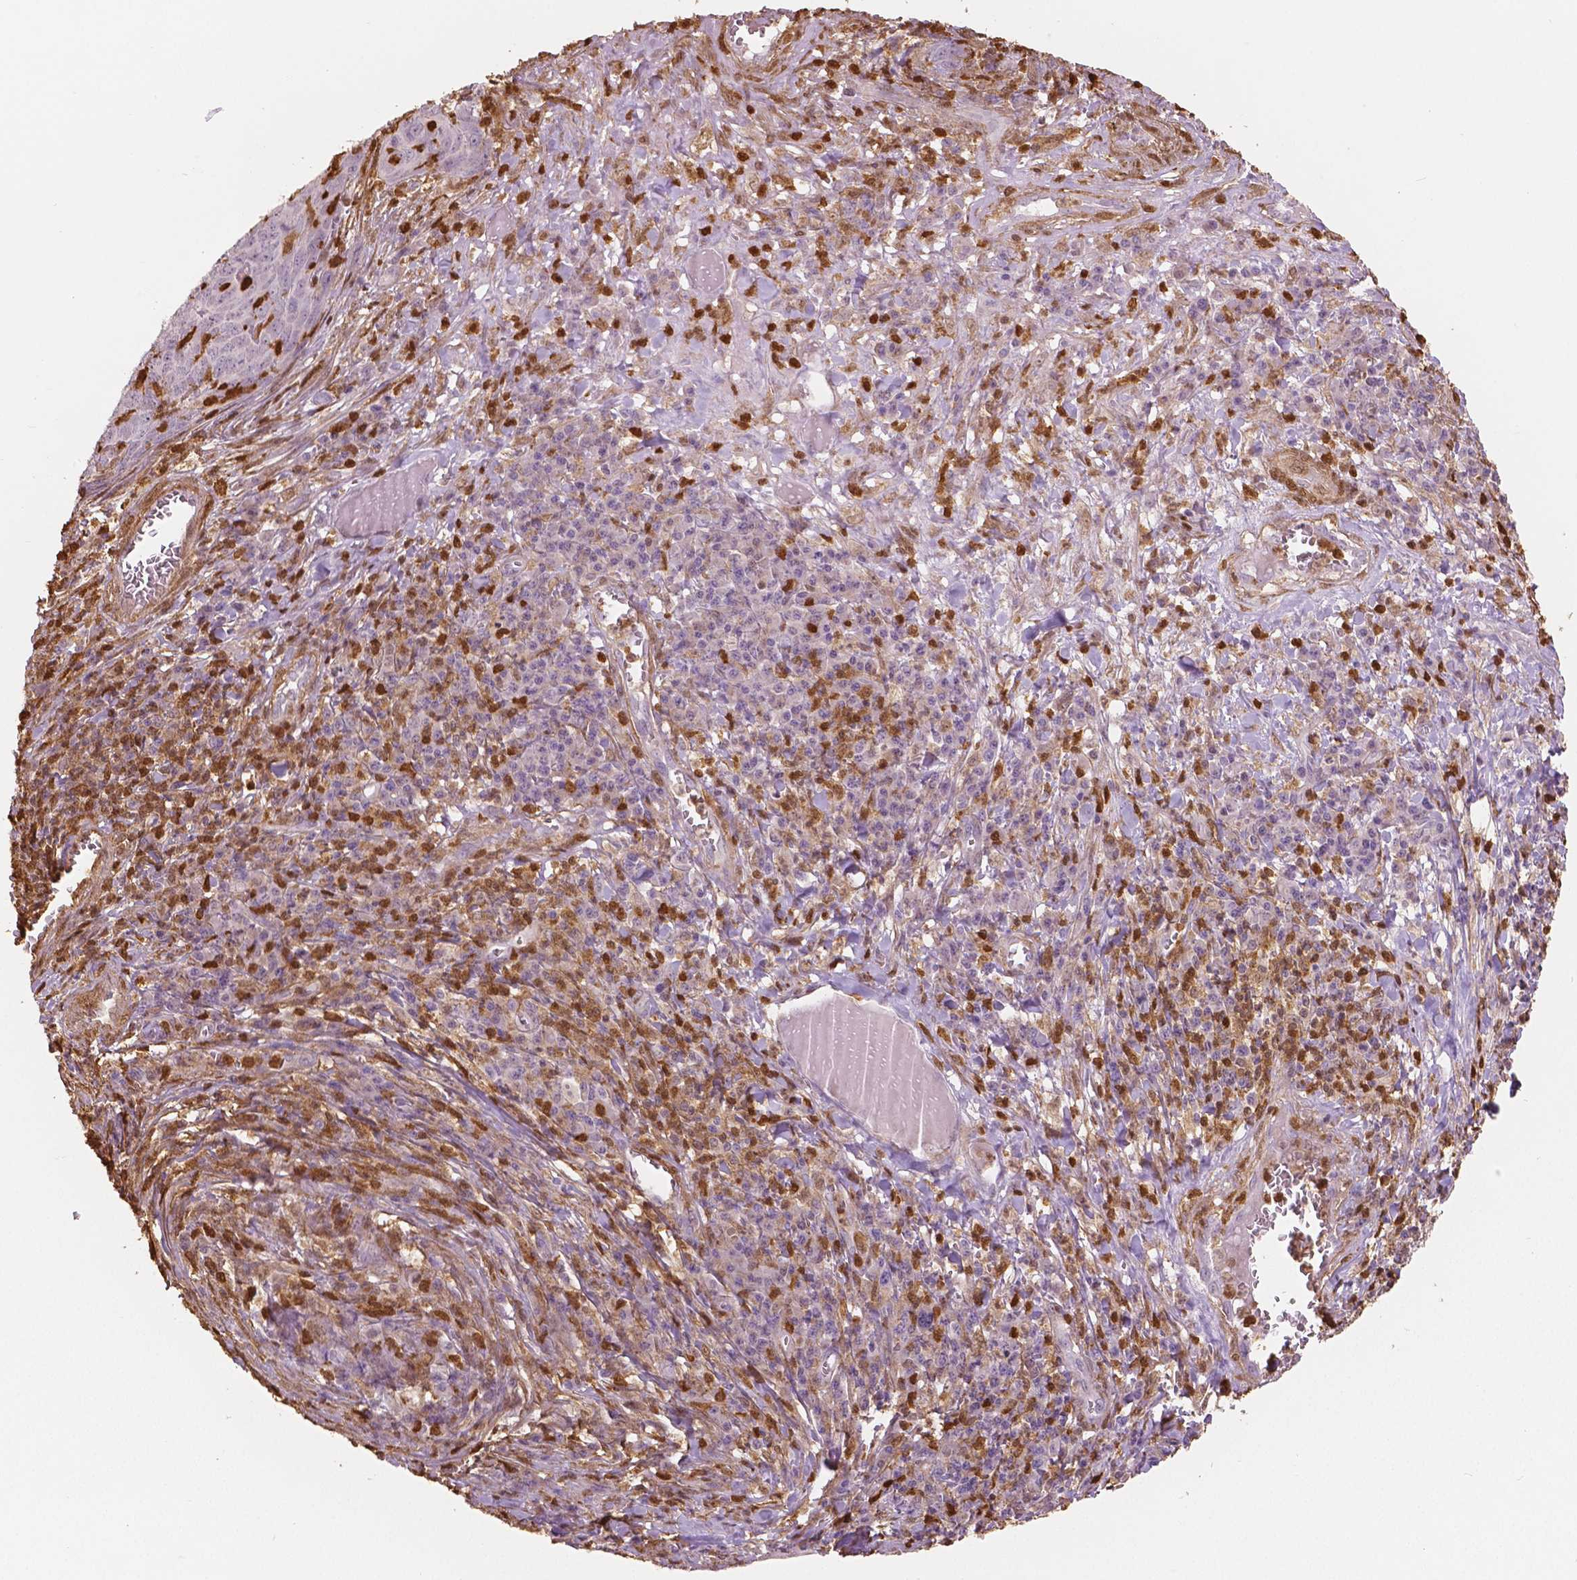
{"staining": {"intensity": "negative", "quantity": "none", "location": "none"}, "tissue": "skin cancer", "cell_type": "Tumor cells", "image_type": "cancer", "snomed": [{"axis": "morphology", "description": "Squamous cell carcinoma, NOS"}, {"axis": "topography", "description": "Skin"}, {"axis": "topography", "description": "Anal"}], "caption": "DAB (3,3'-diaminobenzidine) immunohistochemical staining of human squamous cell carcinoma (skin) displays no significant staining in tumor cells.", "gene": "S100A4", "patient": {"sex": "female", "age": 51}}